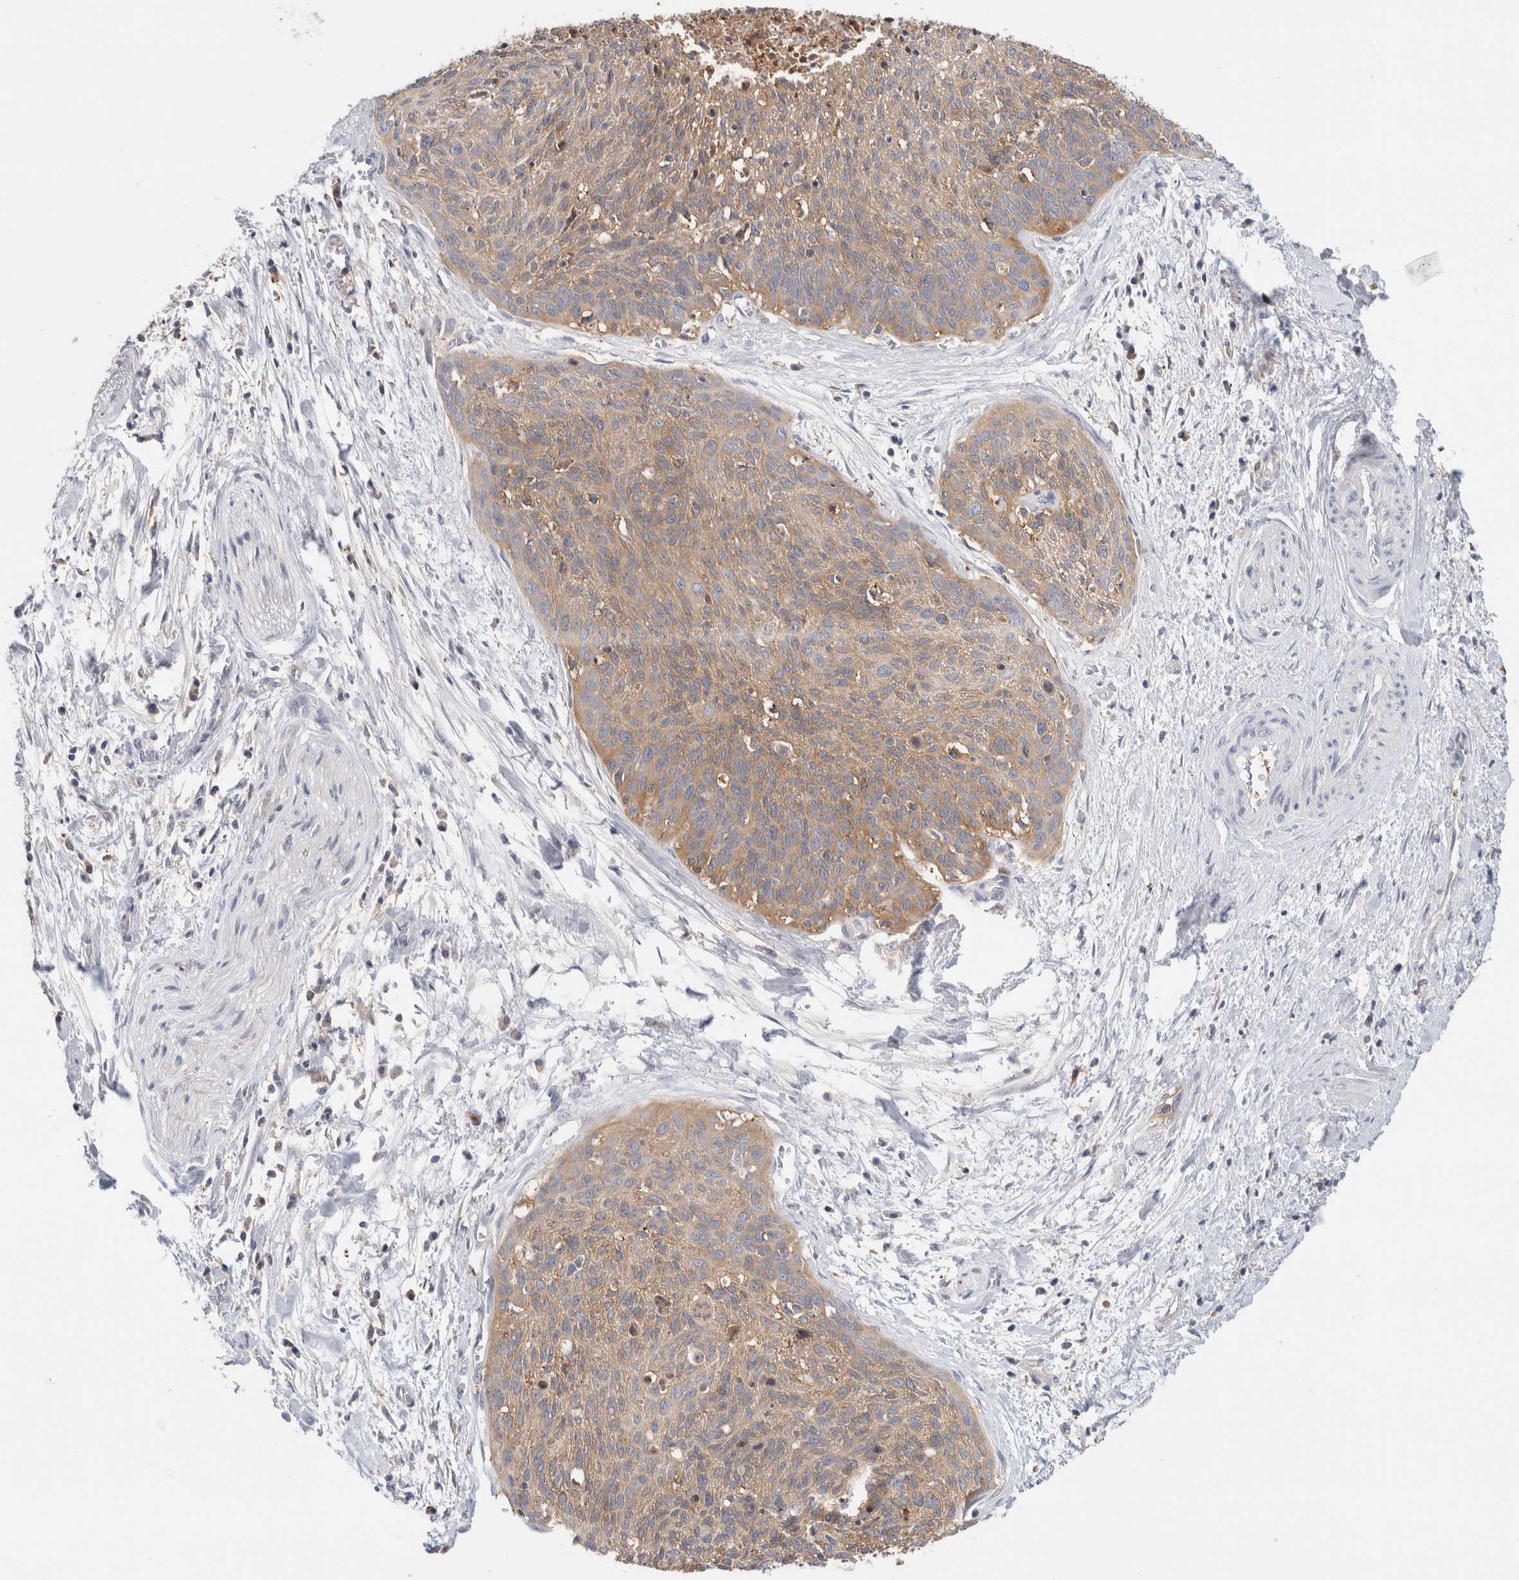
{"staining": {"intensity": "weak", "quantity": ">75%", "location": "cytoplasmic/membranous"}, "tissue": "cervical cancer", "cell_type": "Tumor cells", "image_type": "cancer", "snomed": [{"axis": "morphology", "description": "Squamous cell carcinoma, NOS"}, {"axis": "topography", "description": "Cervix"}], "caption": "Protein positivity by IHC shows weak cytoplasmic/membranous positivity in approximately >75% of tumor cells in cervical cancer.", "gene": "KLHL14", "patient": {"sex": "female", "age": 55}}